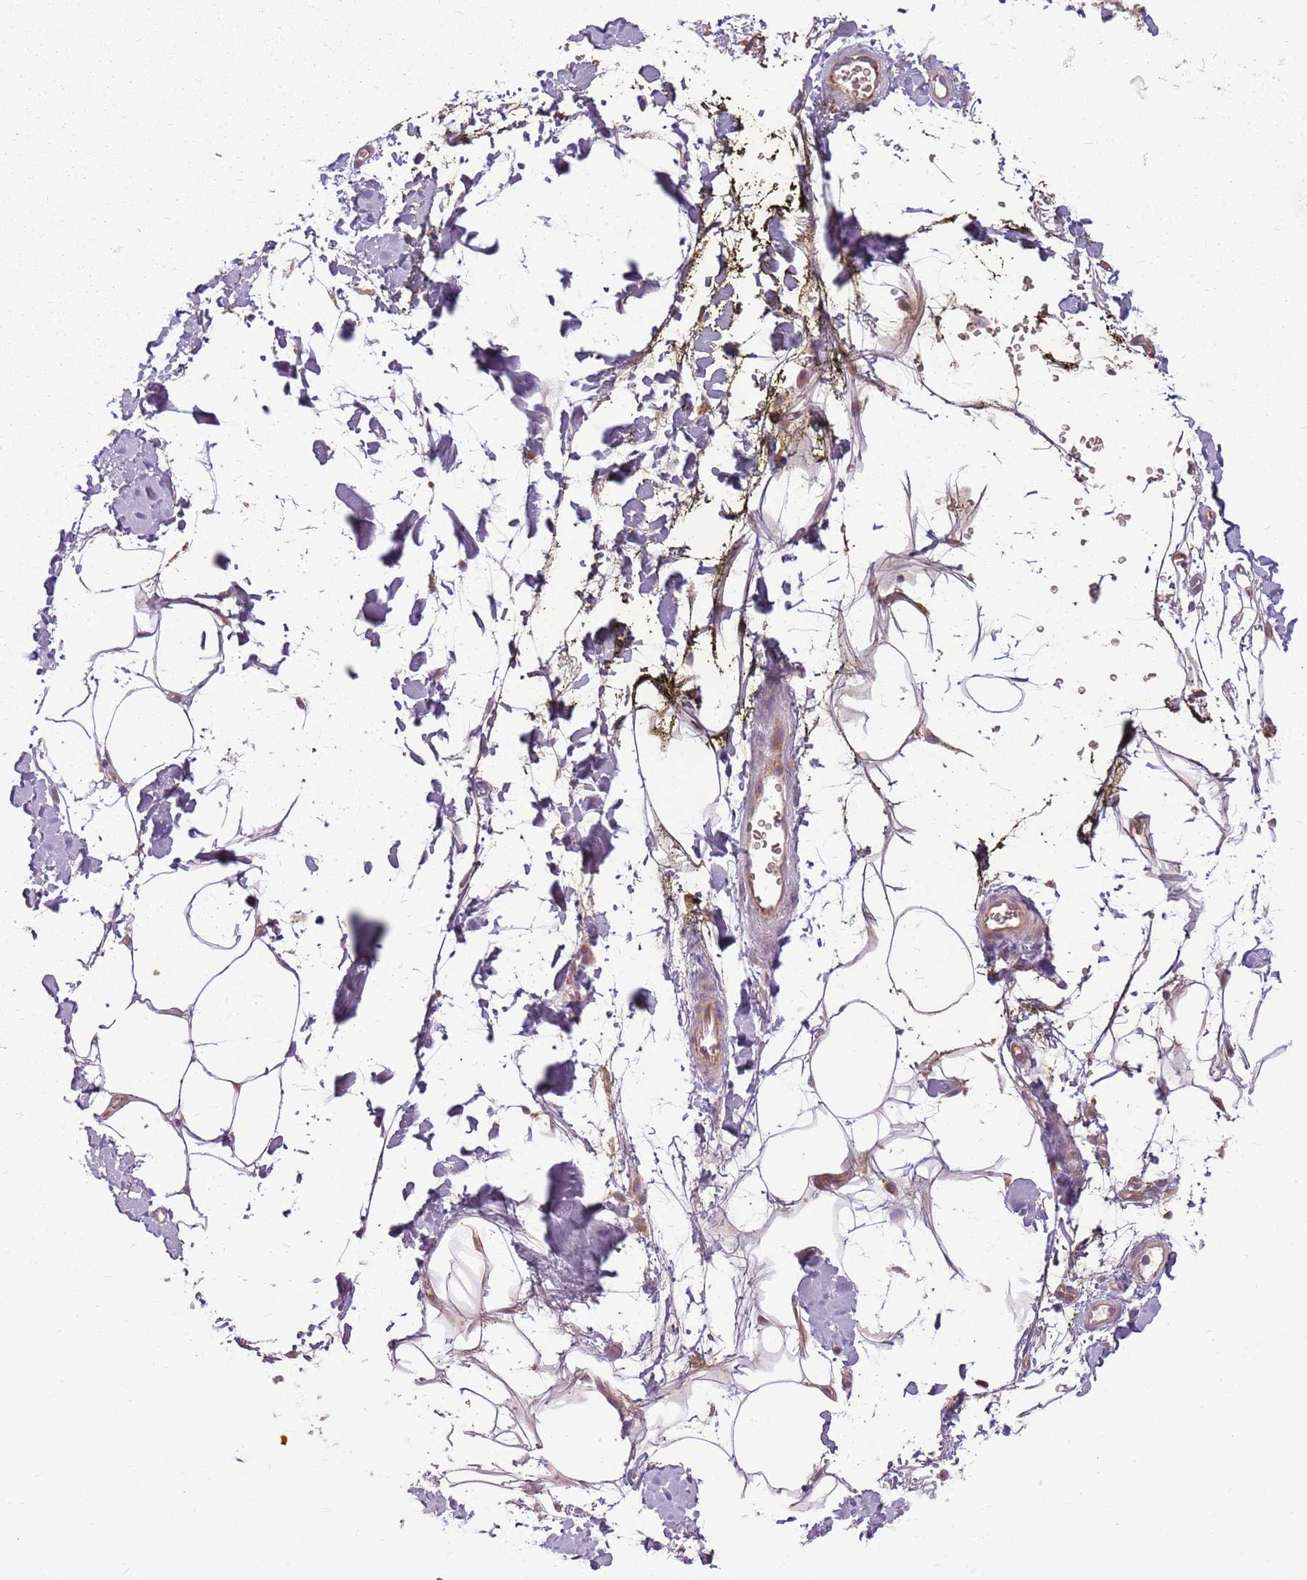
{"staining": {"intensity": "negative", "quantity": "none", "location": "none"}, "tissue": "adipose tissue", "cell_type": "Adipocytes", "image_type": "normal", "snomed": [{"axis": "morphology", "description": "Normal tissue, NOS"}, {"axis": "morphology", "description": "Adenocarcinoma, NOS"}, {"axis": "topography", "description": "Pancreas"}, {"axis": "topography", "description": "Peripheral nerve tissue"}], "caption": "This is an immunohistochemistry photomicrograph of benign human adipose tissue. There is no positivity in adipocytes.", "gene": "HSPA14", "patient": {"sex": "male", "age": 59}}